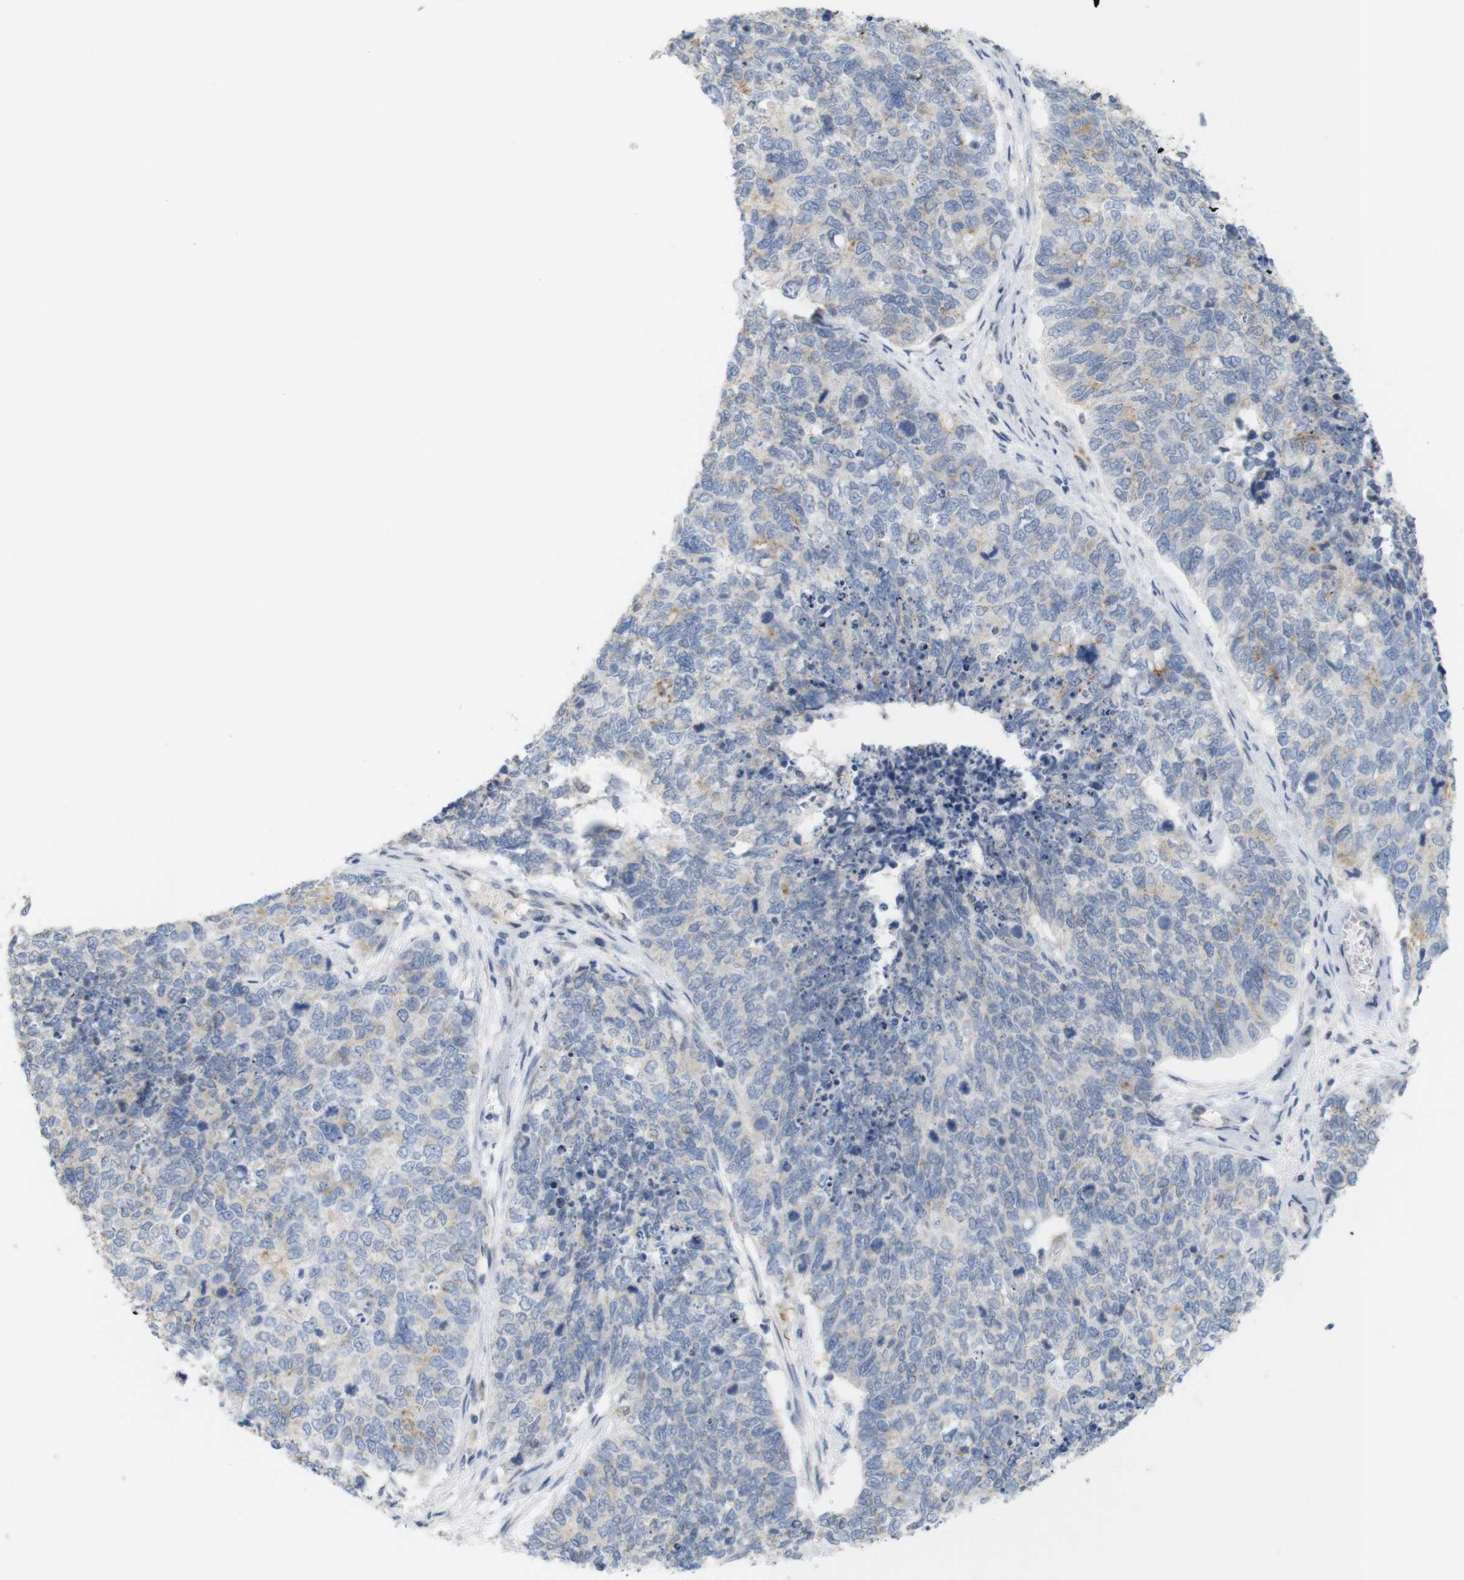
{"staining": {"intensity": "moderate", "quantity": "<25%", "location": "cytoplasmic/membranous"}, "tissue": "cervical cancer", "cell_type": "Tumor cells", "image_type": "cancer", "snomed": [{"axis": "morphology", "description": "Squamous cell carcinoma, NOS"}, {"axis": "topography", "description": "Cervix"}], "caption": "Protein staining of cervical squamous cell carcinoma tissue reveals moderate cytoplasmic/membranous positivity in approximately <25% of tumor cells.", "gene": "ITPR1", "patient": {"sex": "female", "age": 63}}